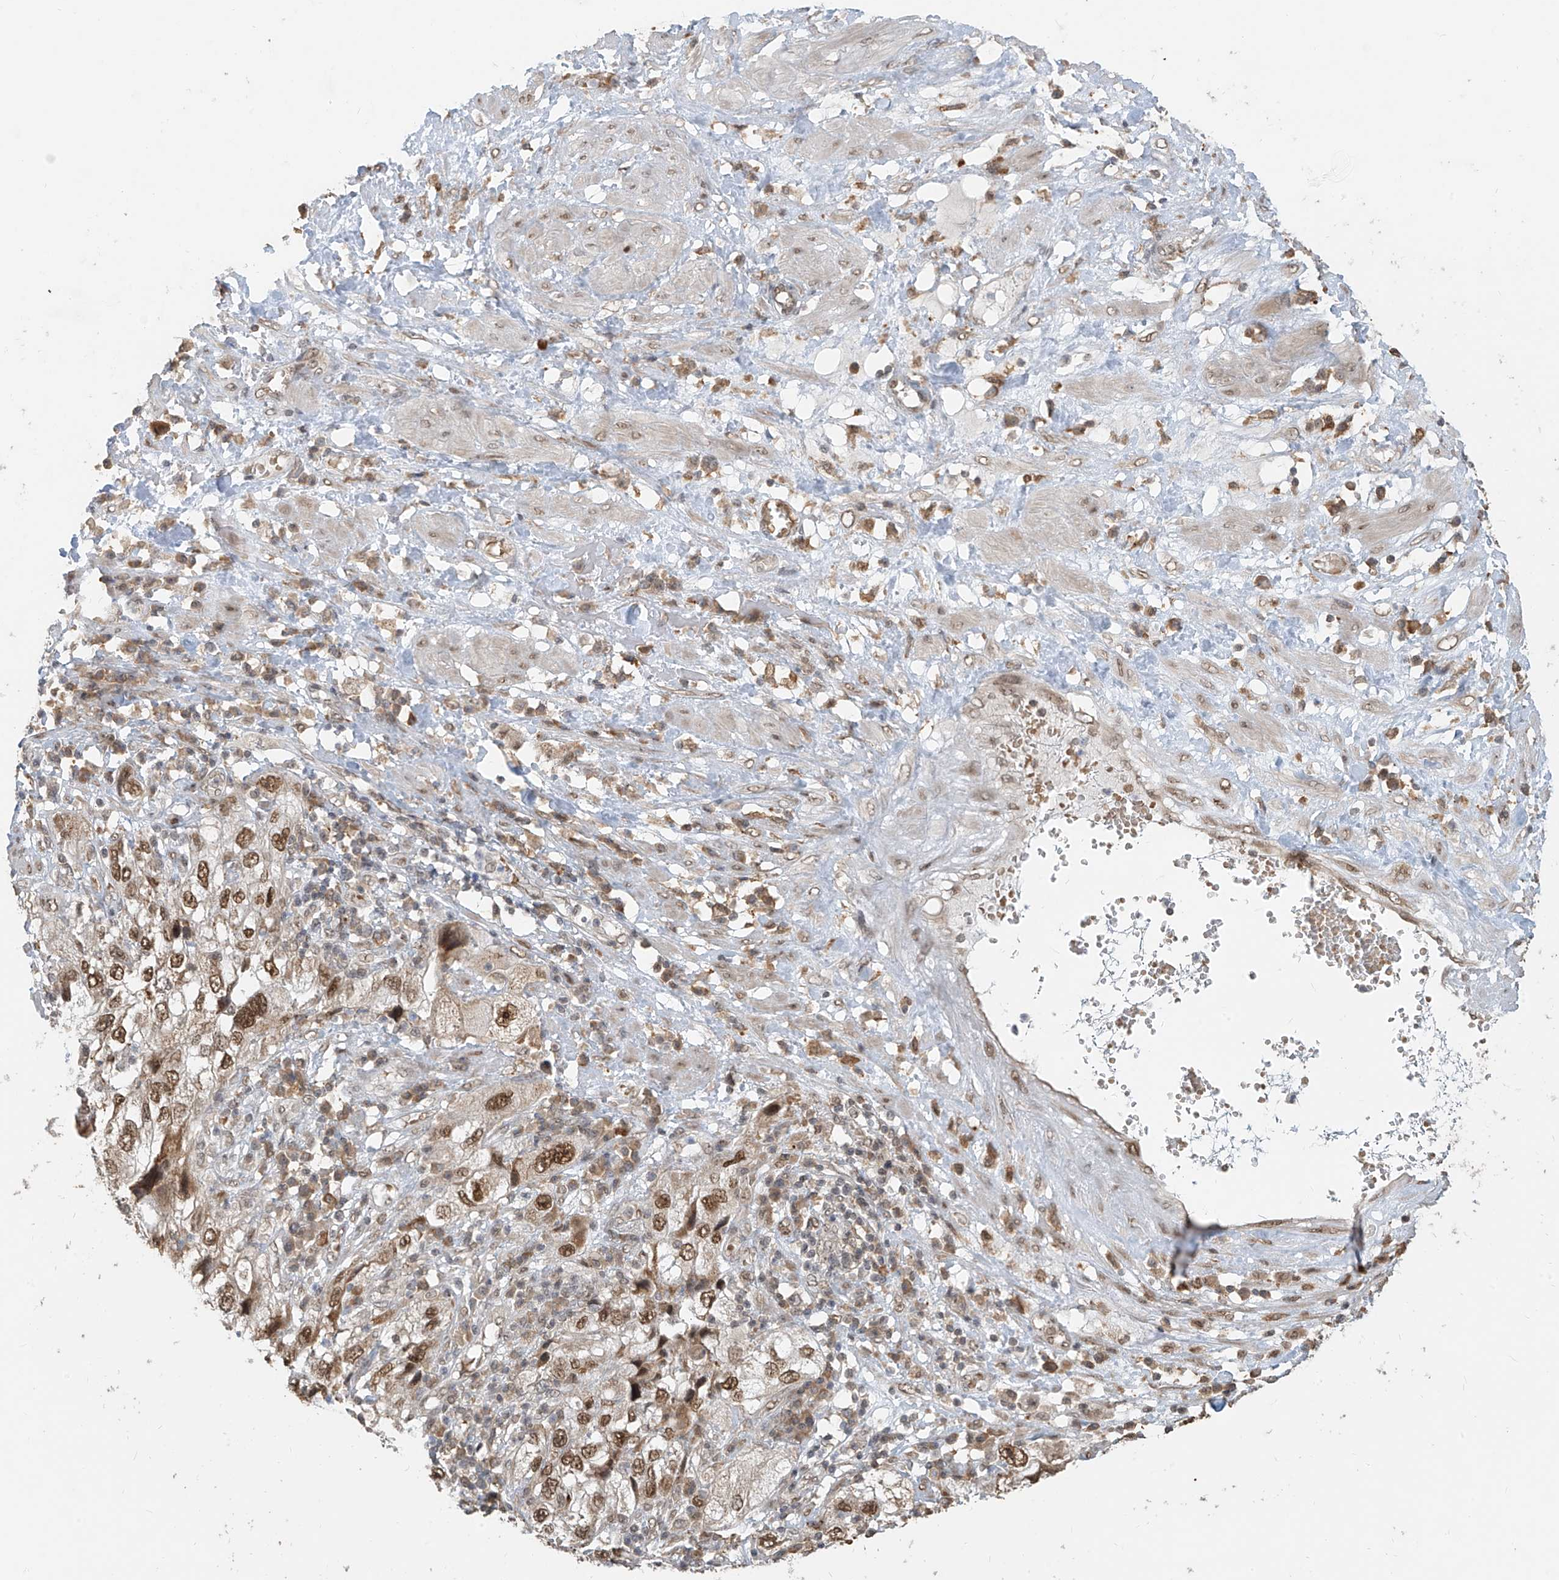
{"staining": {"intensity": "moderate", "quantity": ">75%", "location": "nuclear"}, "tissue": "endometrial cancer", "cell_type": "Tumor cells", "image_type": "cancer", "snomed": [{"axis": "morphology", "description": "Adenocarcinoma, NOS"}, {"axis": "topography", "description": "Endometrium"}], "caption": "Protein expression by immunohistochemistry exhibits moderate nuclear expression in about >75% of tumor cells in adenocarcinoma (endometrial).", "gene": "ZMYM2", "patient": {"sex": "female", "age": 49}}